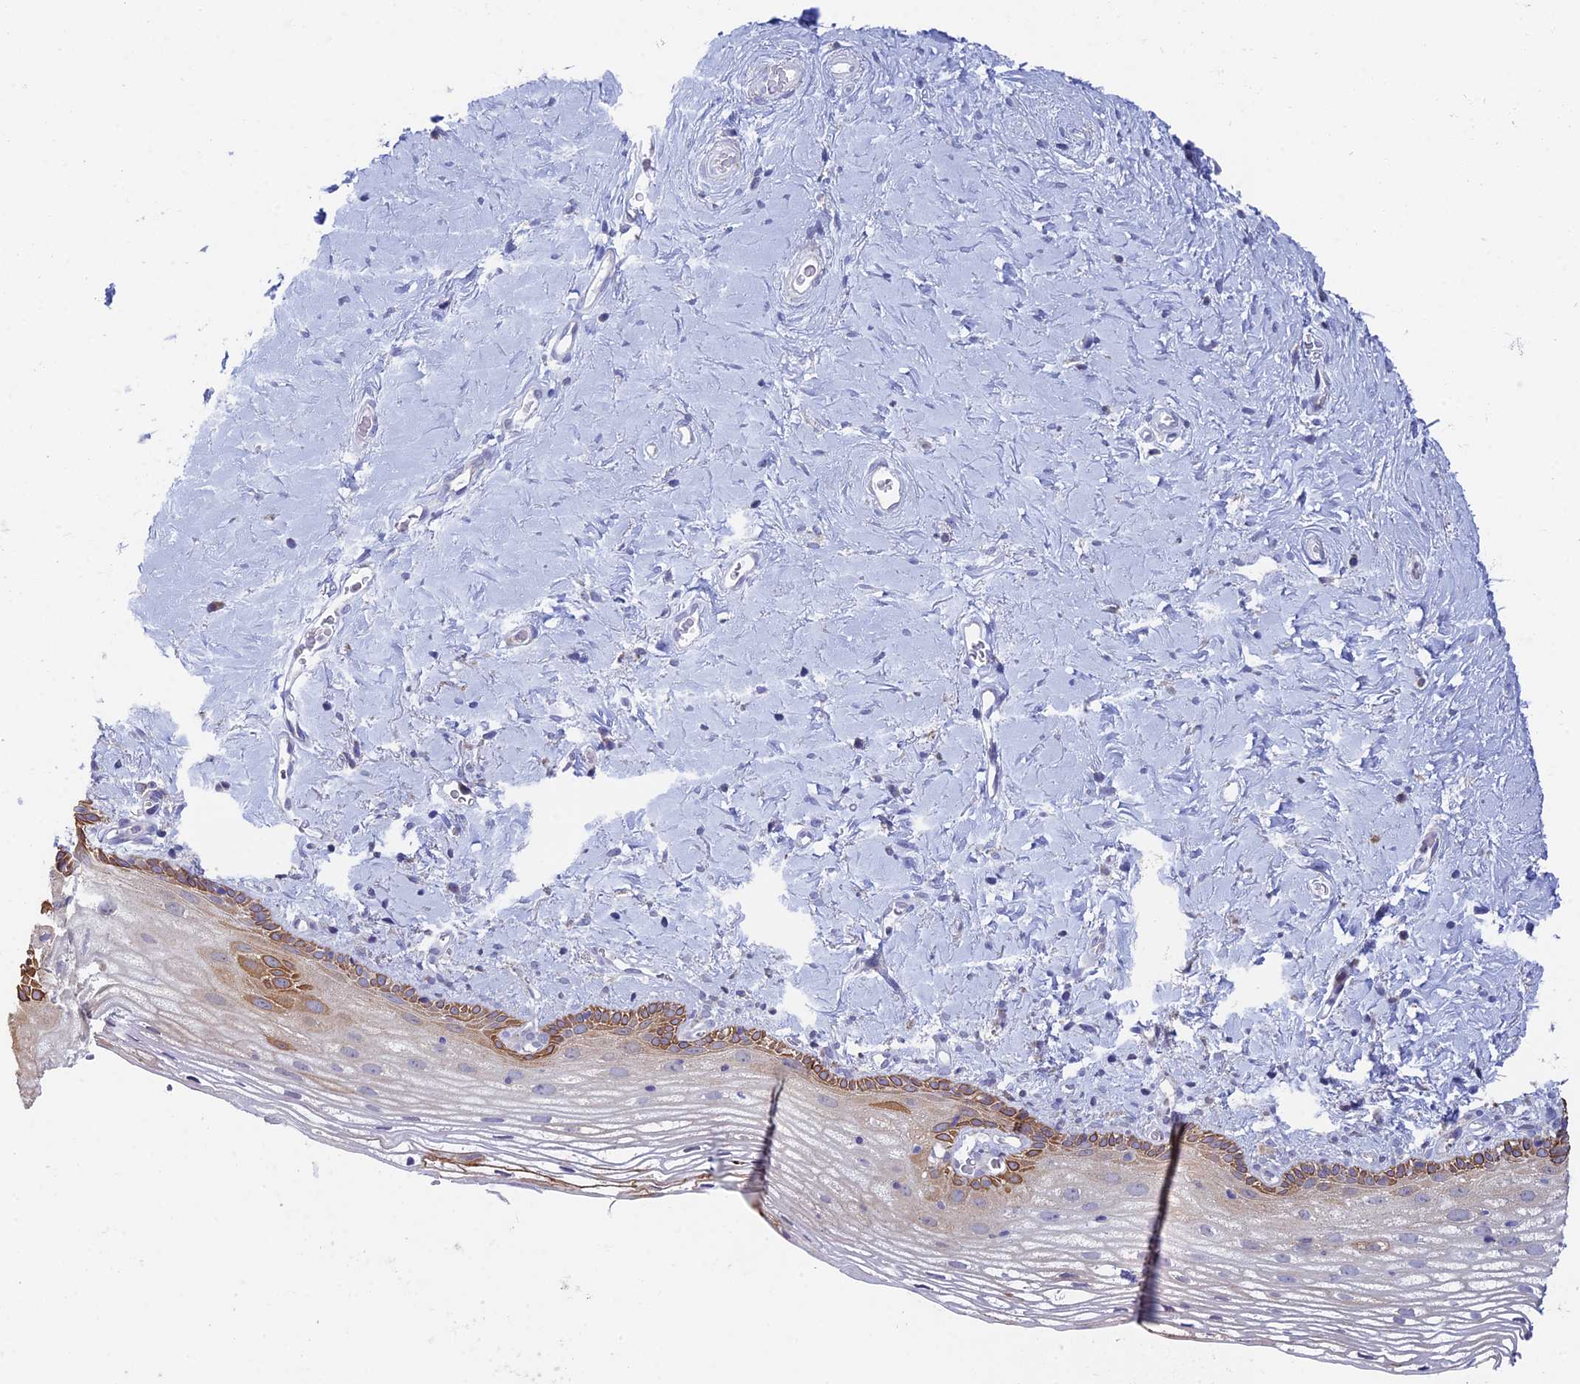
{"staining": {"intensity": "moderate", "quantity": "25%-75%", "location": "cytoplasmic/membranous"}, "tissue": "vagina", "cell_type": "Squamous epithelial cells", "image_type": "normal", "snomed": [{"axis": "morphology", "description": "Normal tissue, NOS"}, {"axis": "morphology", "description": "Adenocarcinoma, NOS"}, {"axis": "topography", "description": "Rectum"}, {"axis": "topography", "description": "Vagina"}], "caption": "Vagina stained for a protein shows moderate cytoplasmic/membranous positivity in squamous epithelial cells. (IHC, brightfield microscopy, high magnification).", "gene": "REXO5", "patient": {"sex": "female", "age": 71}}